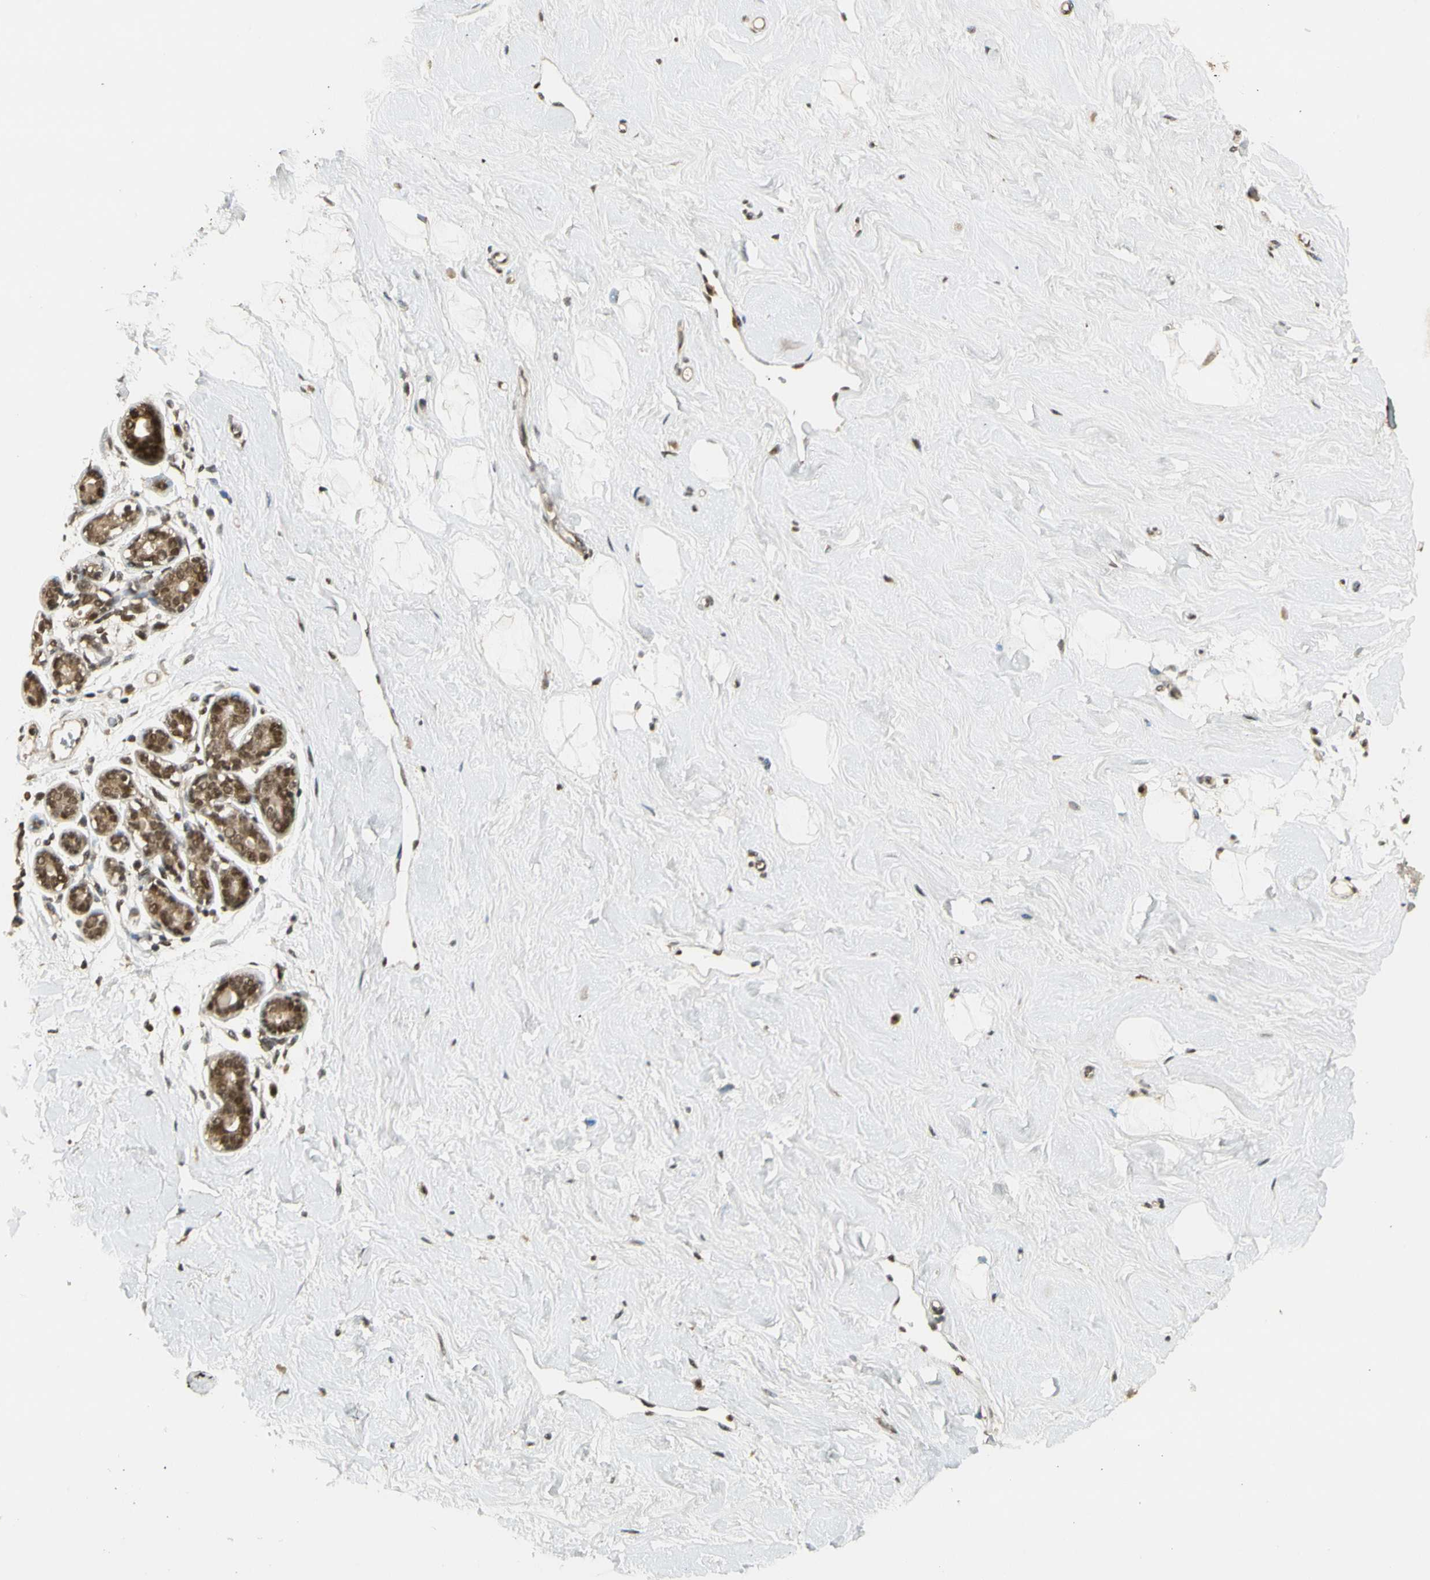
{"staining": {"intensity": "weak", "quantity": ">75%", "location": "cytoplasmic/membranous,nuclear"}, "tissue": "breast", "cell_type": "Adipocytes", "image_type": "normal", "snomed": [{"axis": "morphology", "description": "Normal tissue, NOS"}, {"axis": "topography", "description": "Breast"}], "caption": "Protein expression analysis of unremarkable breast demonstrates weak cytoplasmic/membranous,nuclear expression in about >75% of adipocytes. (DAB IHC with brightfield microscopy, high magnification).", "gene": "ZNF135", "patient": {"sex": "female", "age": 23}}